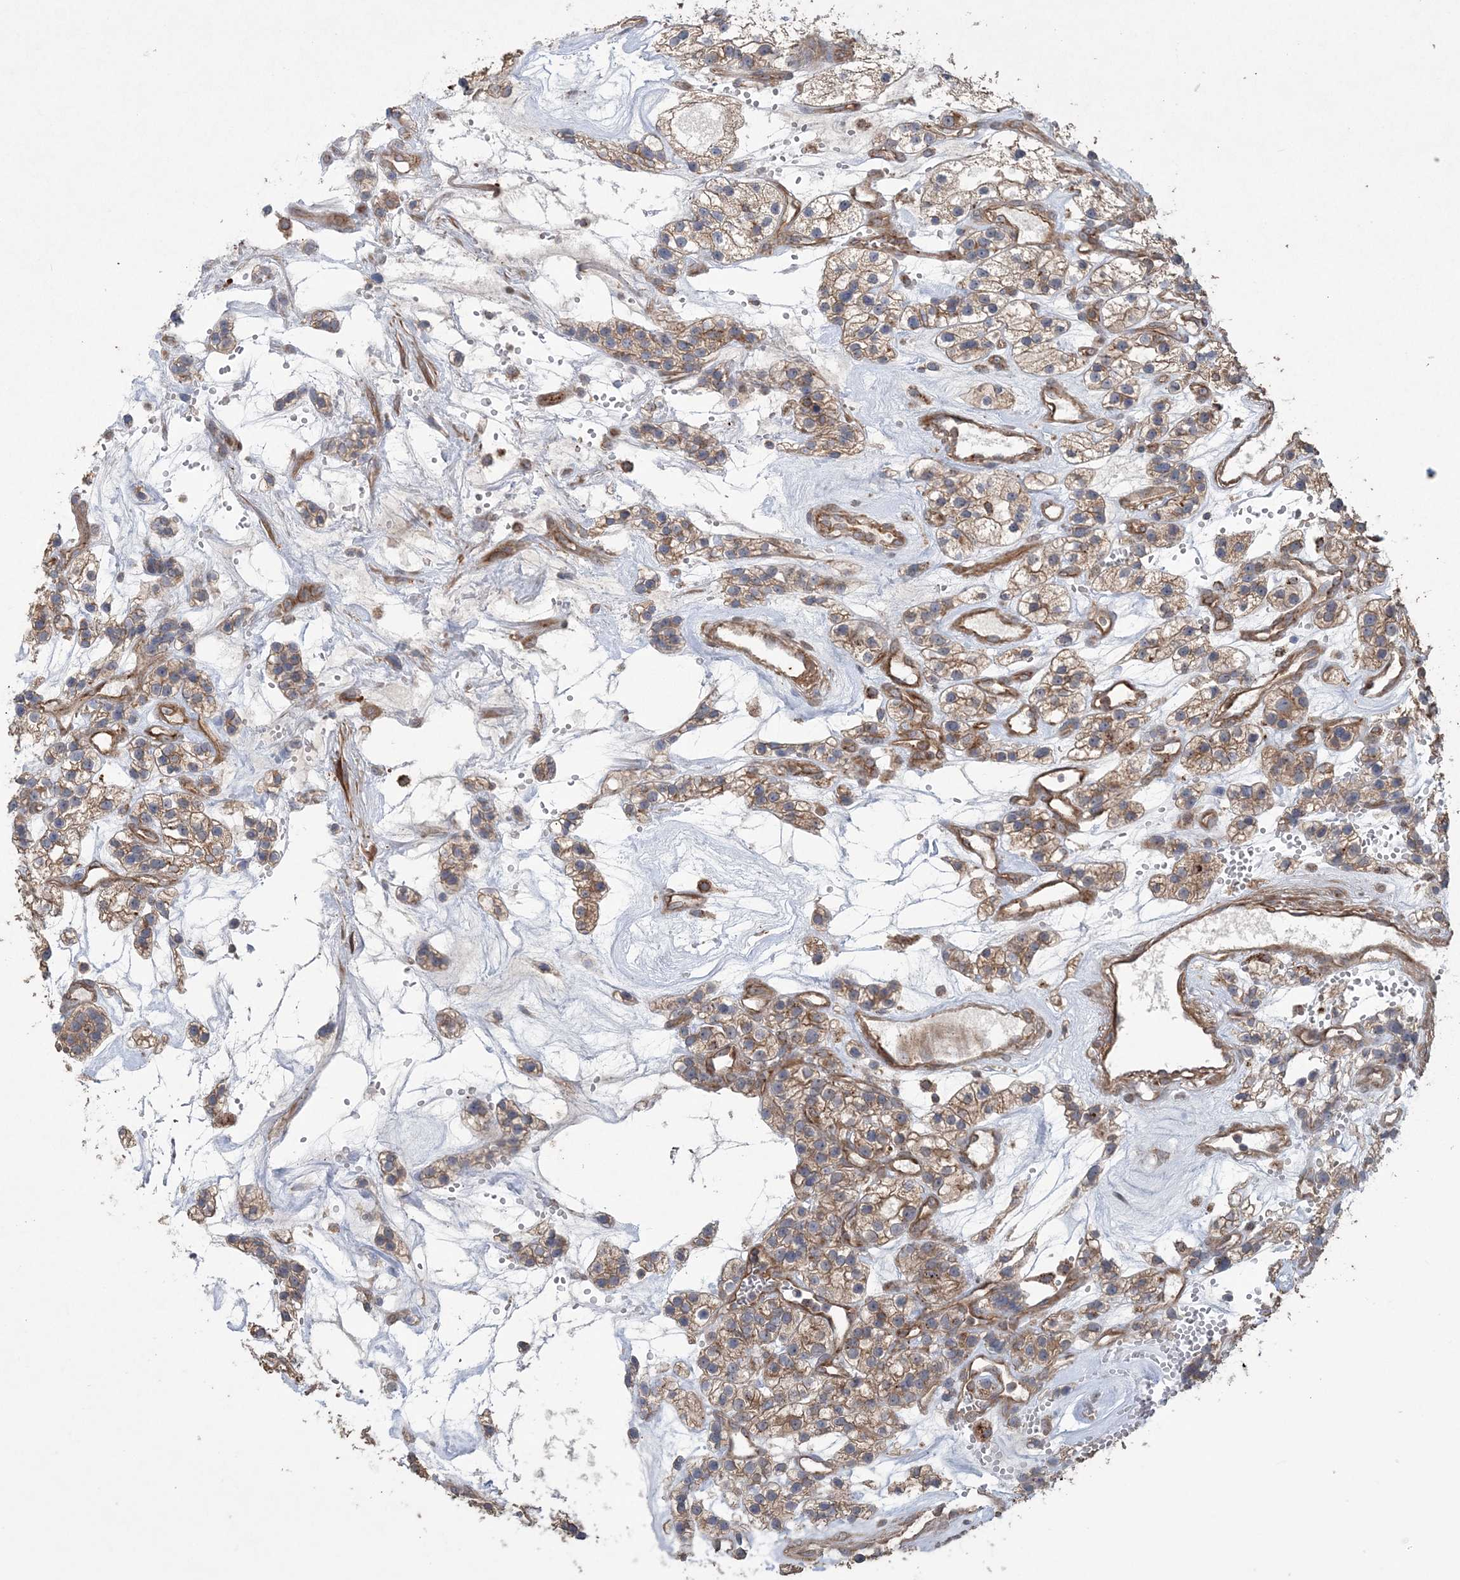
{"staining": {"intensity": "weak", "quantity": ">75%", "location": "cytoplasmic/membranous"}, "tissue": "renal cancer", "cell_type": "Tumor cells", "image_type": "cancer", "snomed": [{"axis": "morphology", "description": "Adenocarcinoma, NOS"}, {"axis": "topography", "description": "Kidney"}], "caption": "Protein analysis of renal adenocarcinoma tissue reveals weak cytoplasmic/membranous positivity in approximately >75% of tumor cells.", "gene": "TTC7A", "patient": {"sex": "female", "age": 57}}